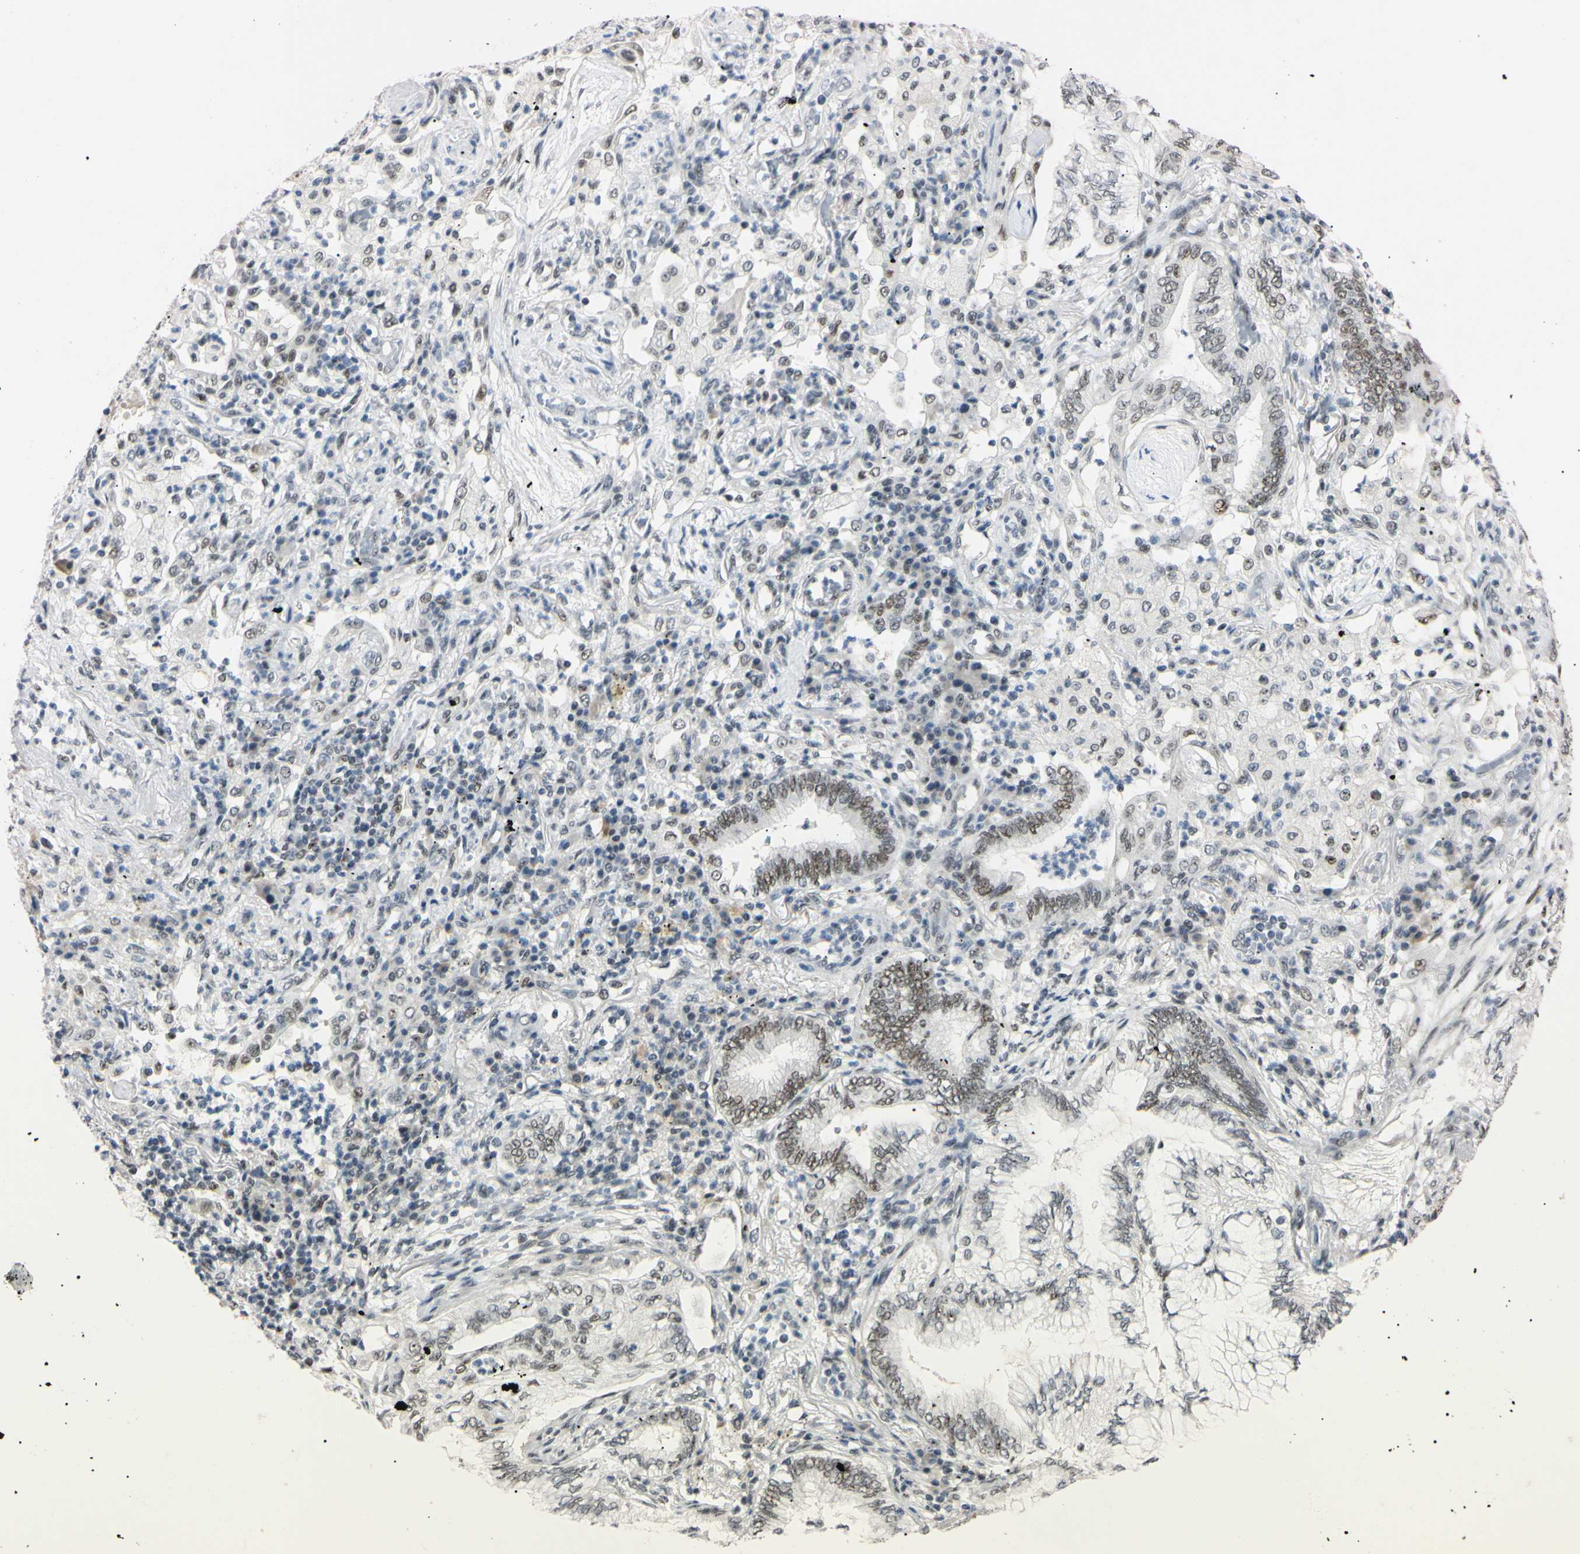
{"staining": {"intensity": "weak", "quantity": ">75%", "location": "nuclear"}, "tissue": "lung cancer", "cell_type": "Tumor cells", "image_type": "cancer", "snomed": [{"axis": "morphology", "description": "Normal tissue, NOS"}, {"axis": "morphology", "description": "Adenocarcinoma, NOS"}, {"axis": "topography", "description": "Bronchus"}, {"axis": "topography", "description": "Lung"}], "caption": "IHC of human lung adenocarcinoma shows low levels of weak nuclear staining in approximately >75% of tumor cells.", "gene": "ZNF134", "patient": {"sex": "female", "age": 70}}